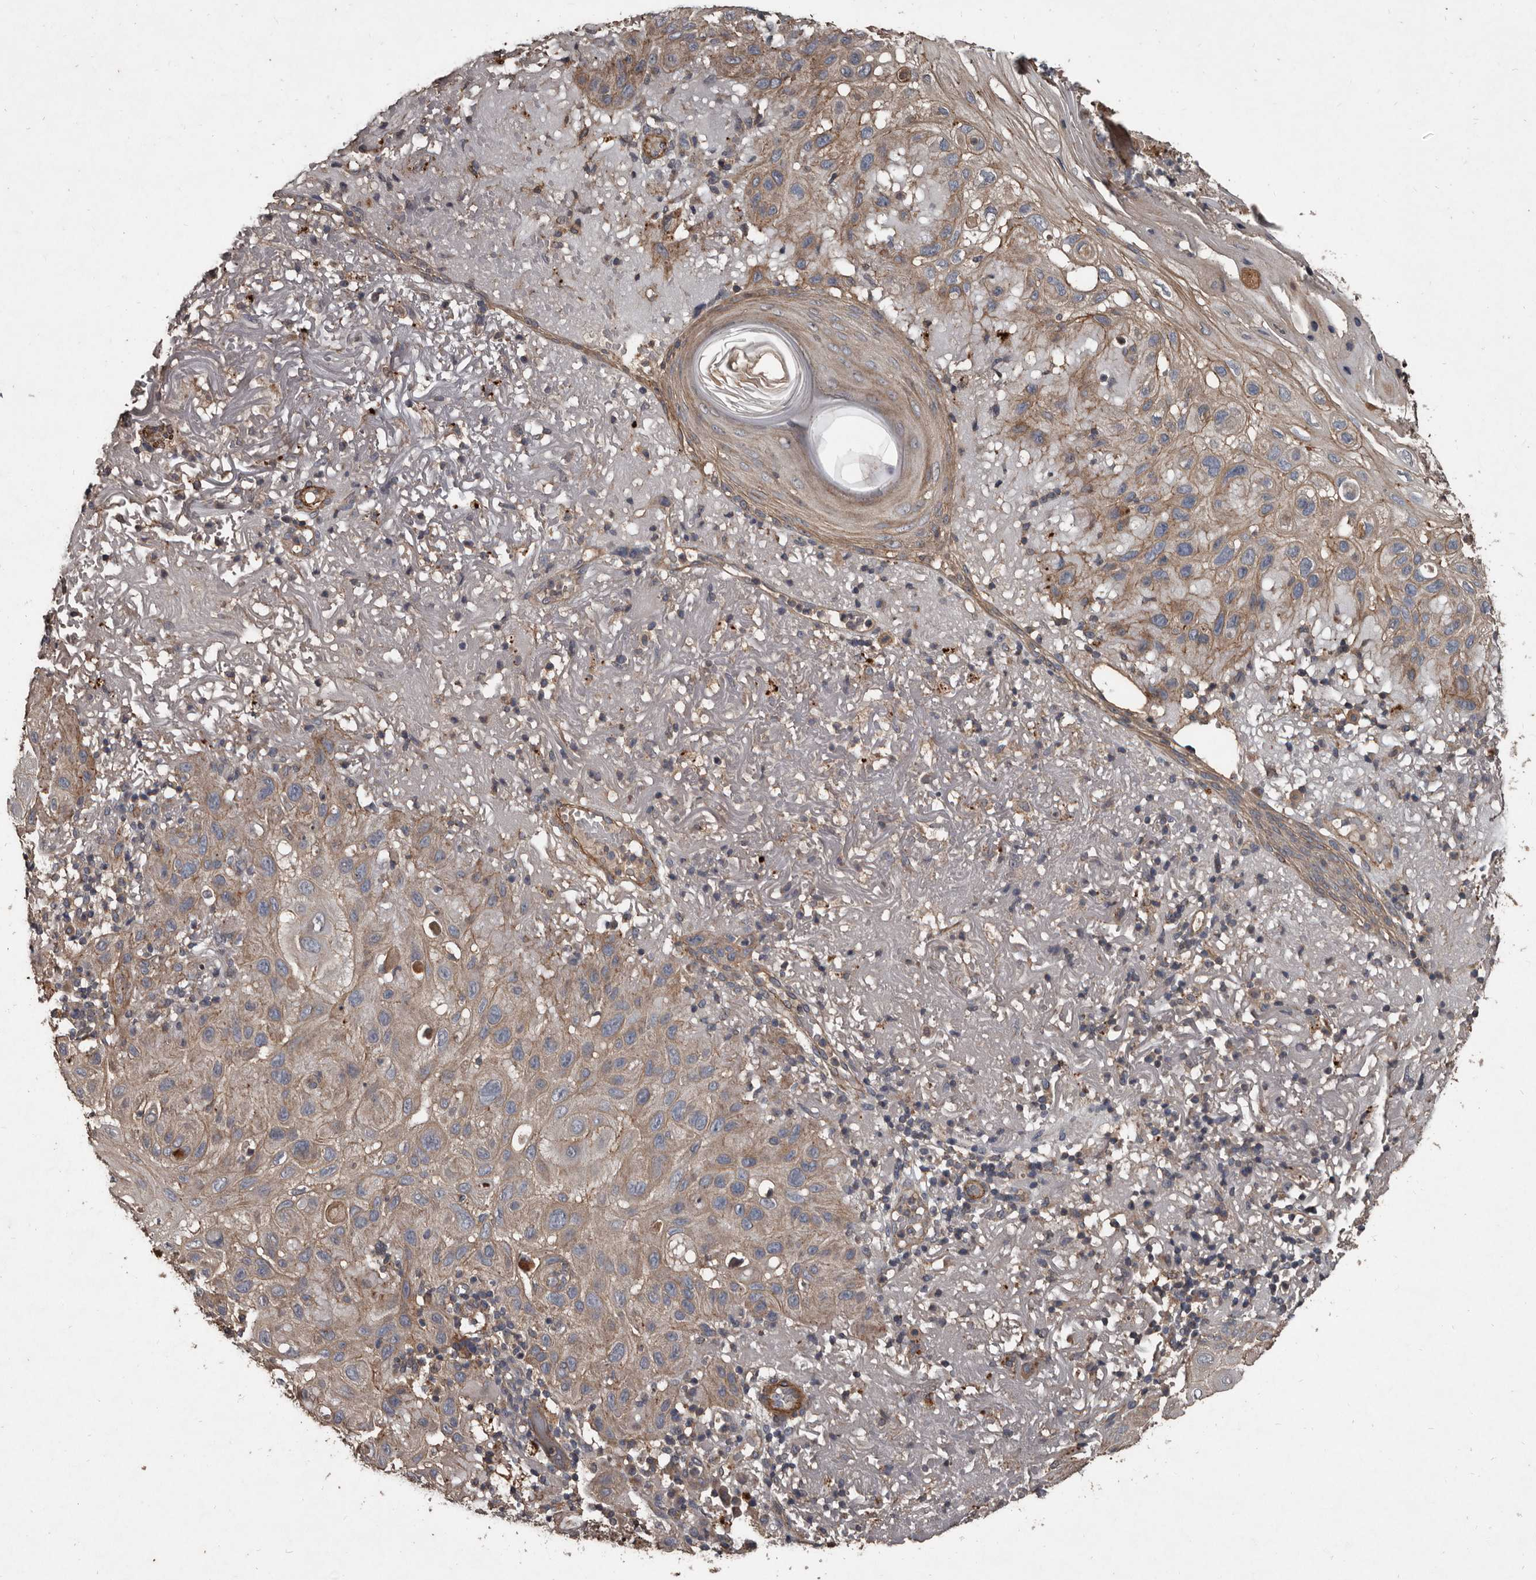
{"staining": {"intensity": "weak", "quantity": ">75%", "location": "cytoplasmic/membranous"}, "tissue": "skin cancer", "cell_type": "Tumor cells", "image_type": "cancer", "snomed": [{"axis": "morphology", "description": "Normal tissue, NOS"}, {"axis": "morphology", "description": "Squamous cell carcinoma, NOS"}, {"axis": "topography", "description": "Skin"}], "caption": "Immunohistochemical staining of skin squamous cell carcinoma shows low levels of weak cytoplasmic/membranous protein staining in approximately >75% of tumor cells.", "gene": "GREB1", "patient": {"sex": "female", "age": 96}}